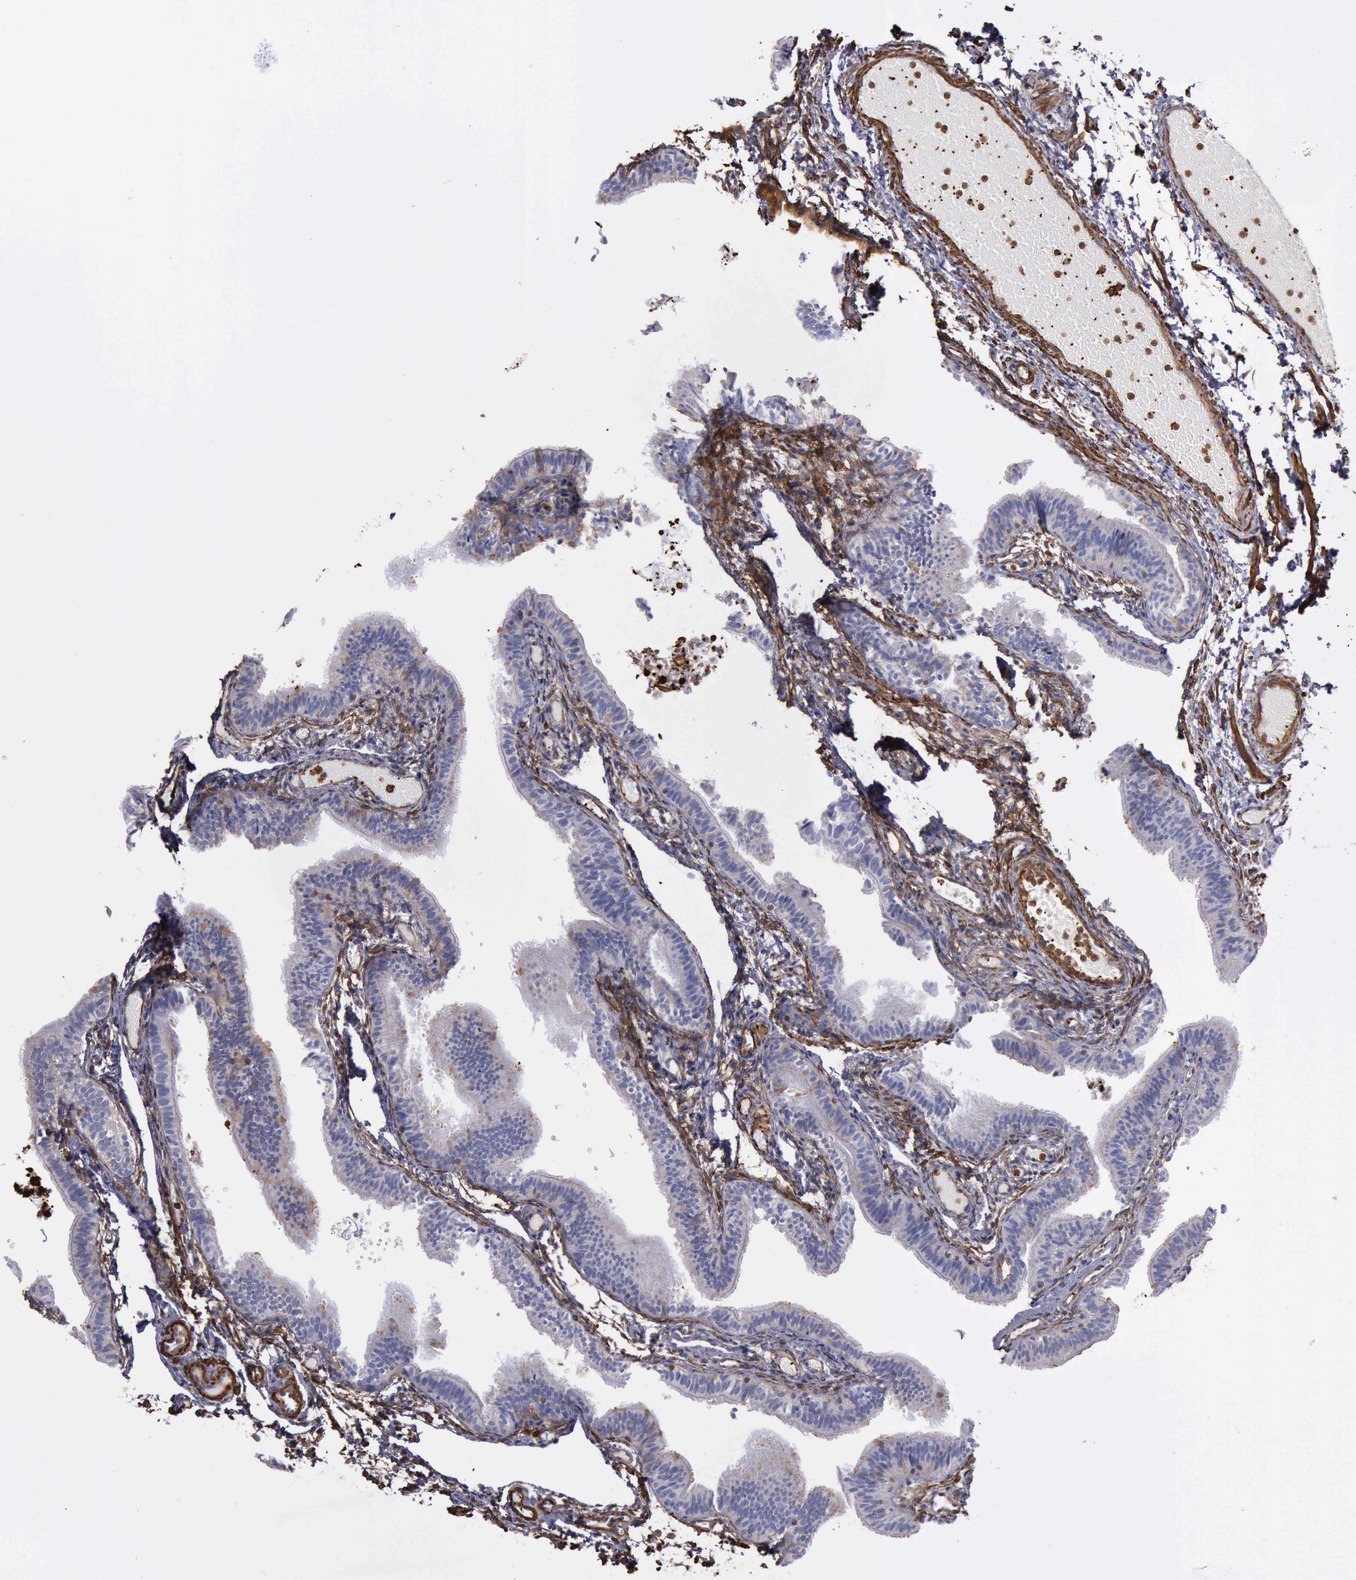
{"staining": {"intensity": "weak", "quantity": "<25%", "location": "cytoplasmic/membranous"}, "tissue": "fallopian tube", "cell_type": "Glandular cells", "image_type": "normal", "snomed": [{"axis": "morphology", "description": "Normal tissue, NOS"}, {"axis": "morphology", "description": "Dermoid, NOS"}, {"axis": "topography", "description": "Fallopian tube"}], "caption": "IHC of unremarkable human fallopian tube reveals no staining in glandular cells.", "gene": "FLNA", "patient": {"sex": "female", "age": 33}}